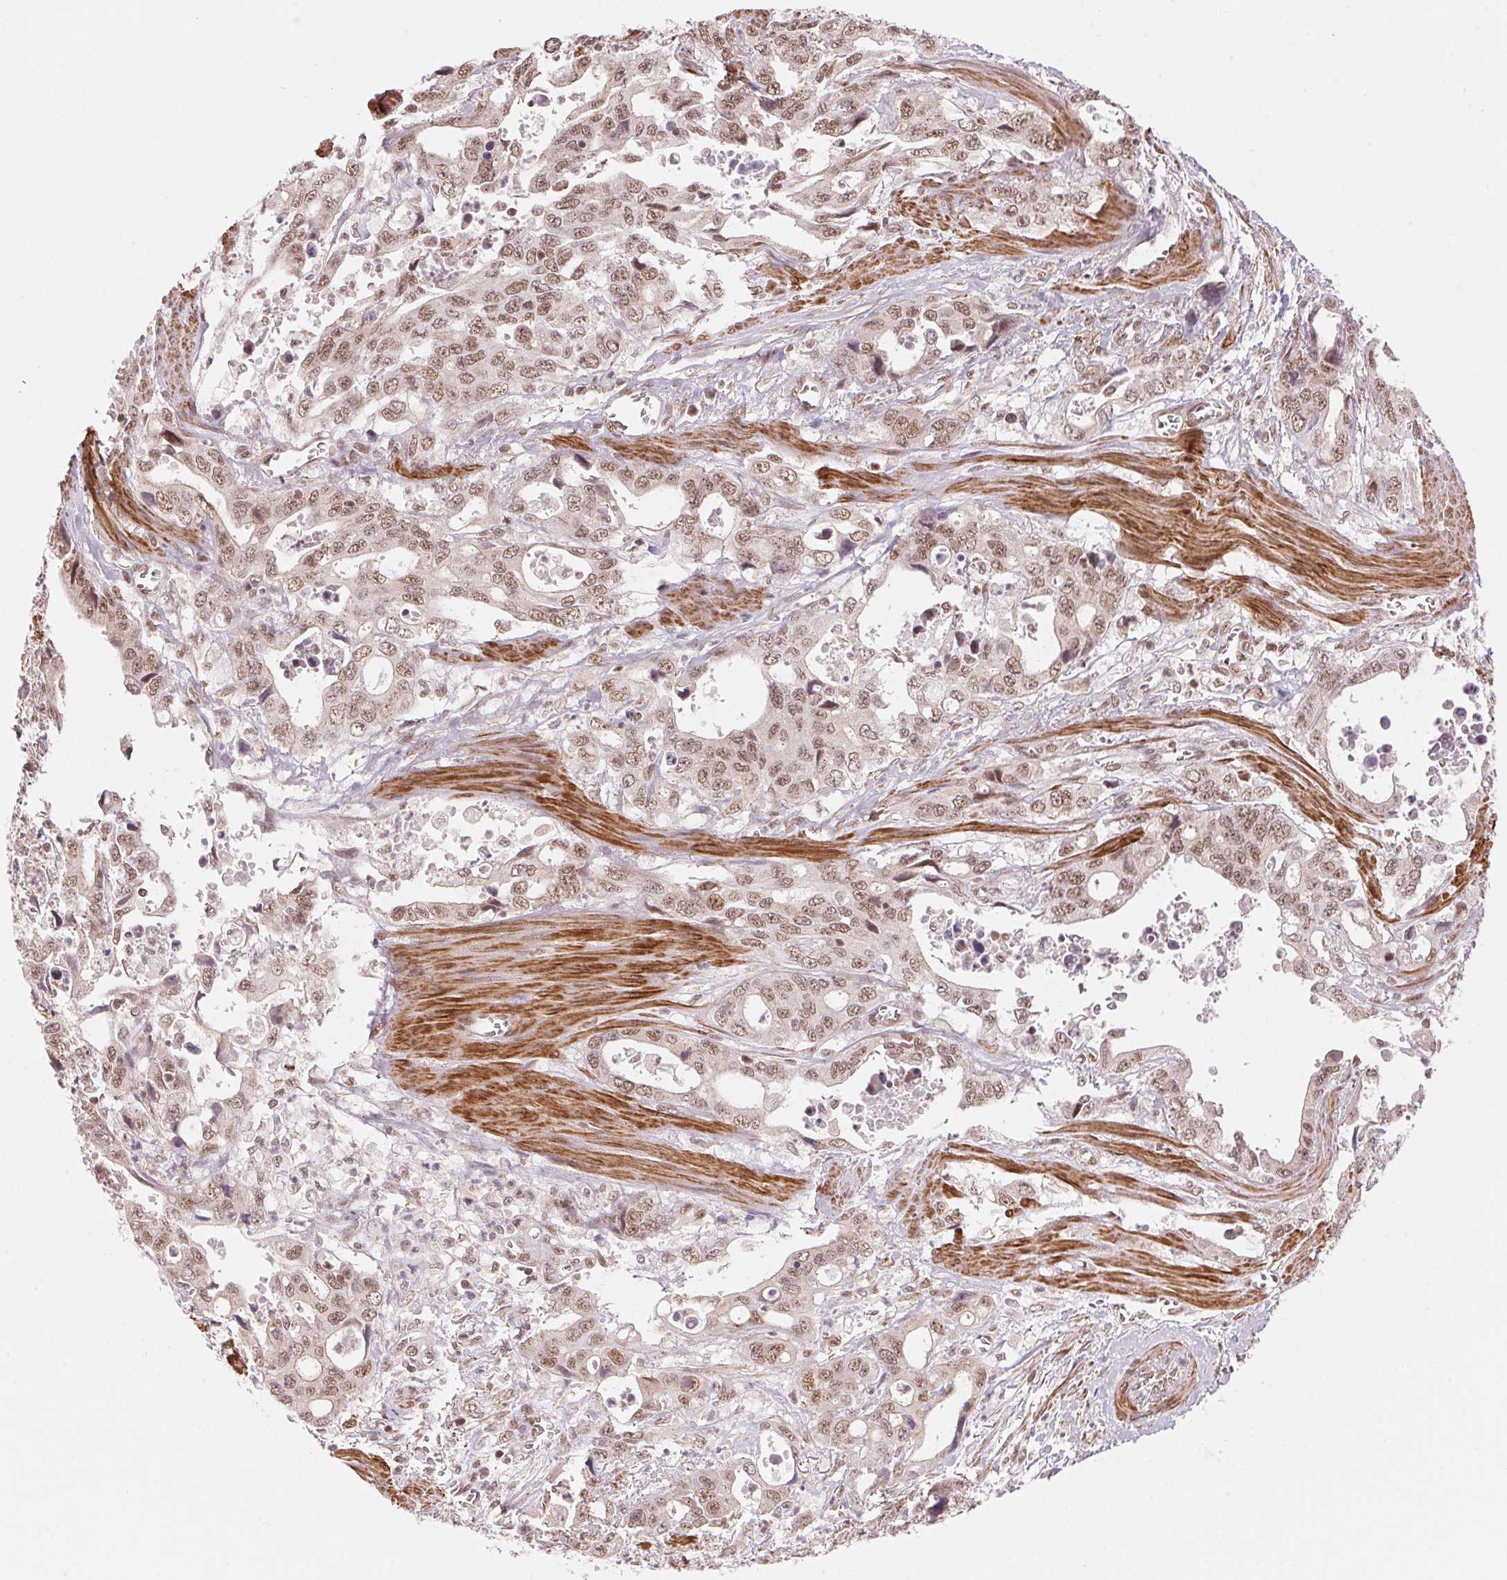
{"staining": {"intensity": "moderate", "quantity": ">75%", "location": "nuclear"}, "tissue": "stomach cancer", "cell_type": "Tumor cells", "image_type": "cancer", "snomed": [{"axis": "morphology", "description": "Adenocarcinoma, NOS"}, {"axis": "topography", "description": "Stomach, upper"}], "caption": "There is medium levels of moderate nuclear staining in tumor cells of adenocarcinoma (stomach), as demonstrated by immunohistochemical staining (brown color).", "gene": "HNRNPDL", "patient": {"sex": "male", "age": 74}}